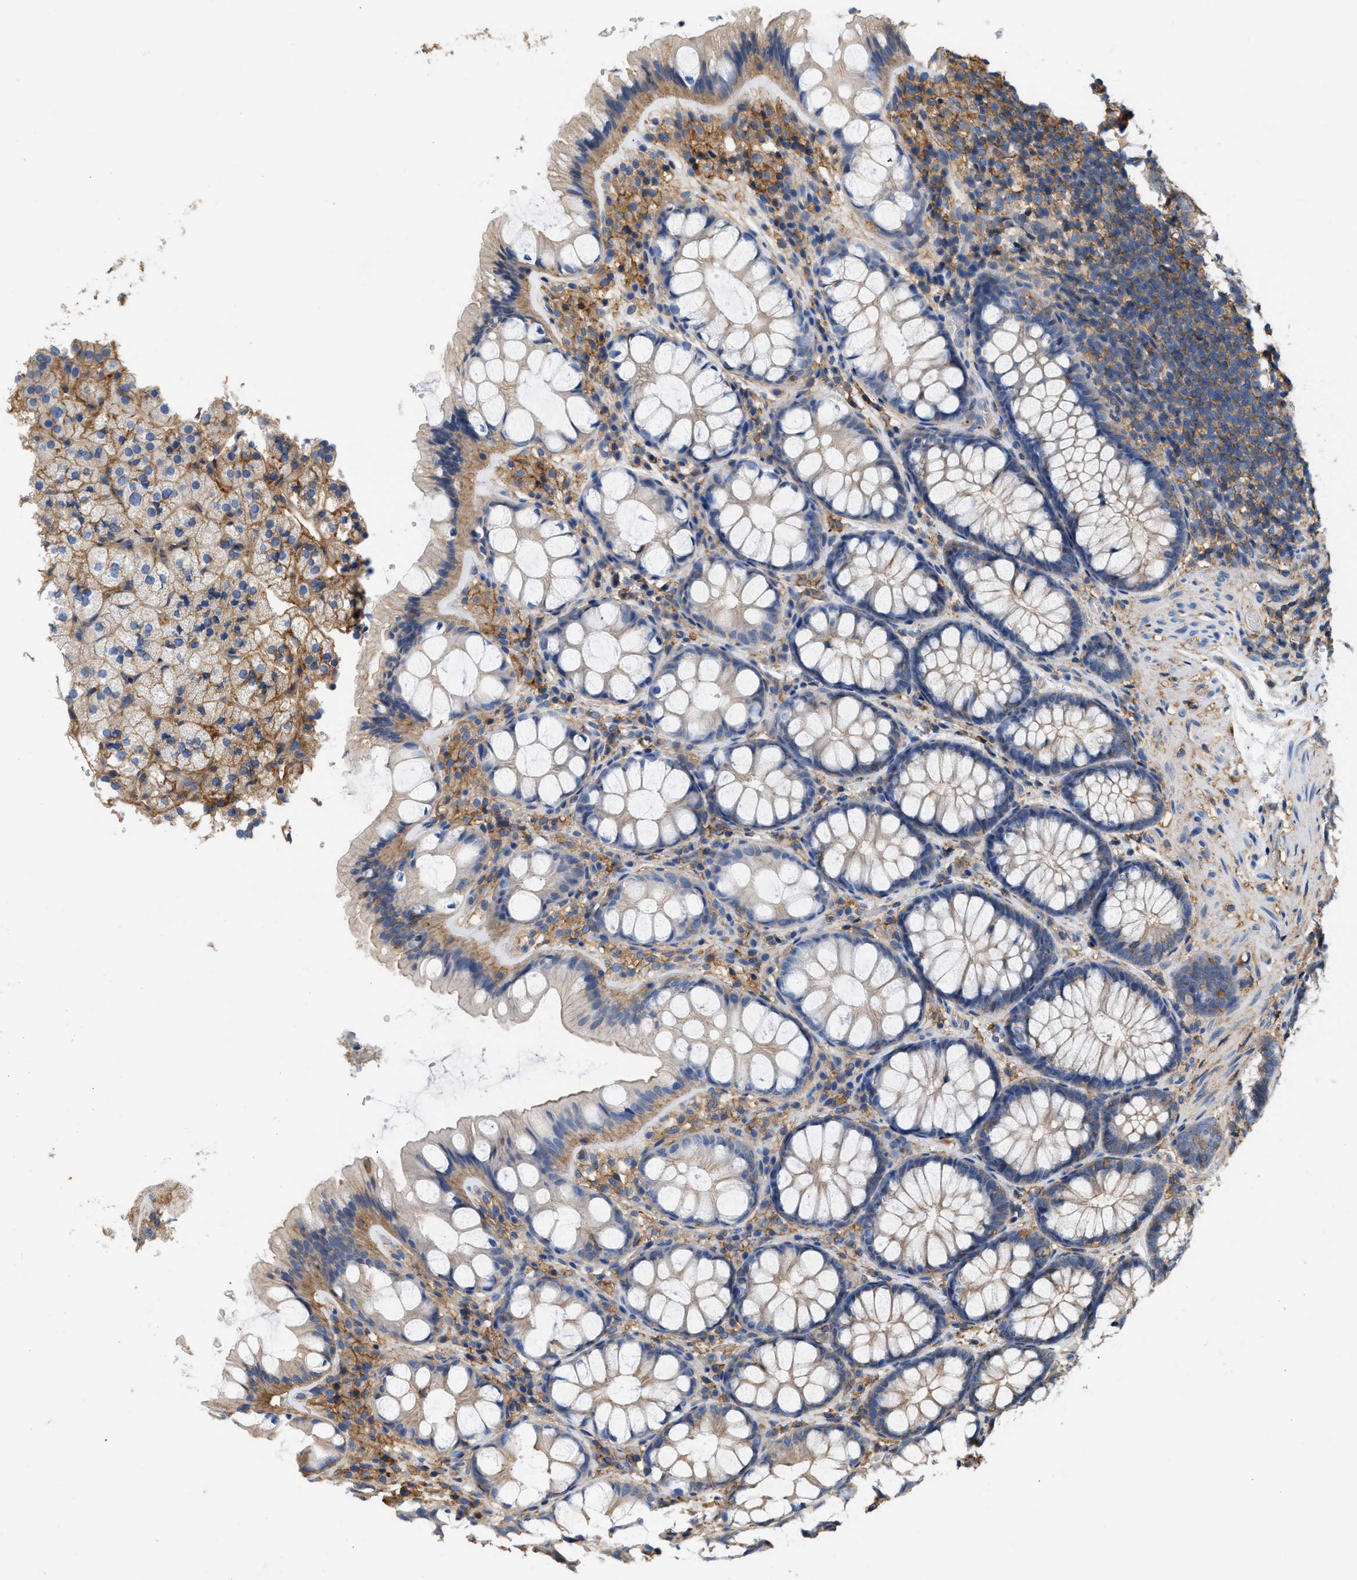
{"staining": {"intensity": "moderate", "quantity": "25%-75%", "location": "cytoplasmic/membranous"}, "tissue": "colon", "cell_type": "Endothelial cells", "image_type": "normal", "snomed": [{"axis": "morphology", "description": "Normal tissue, NOS"}, {"axis": "topography", "description": "Colon"}], "caption": "Brown immunohistochemical staining in unremarkable human colon shows moderate cytoplasmic/membranous positivity in about 25%-75% of endothelial cells.", "gene": "GNB4", "patient": {"sex": "male", "age": 47}}